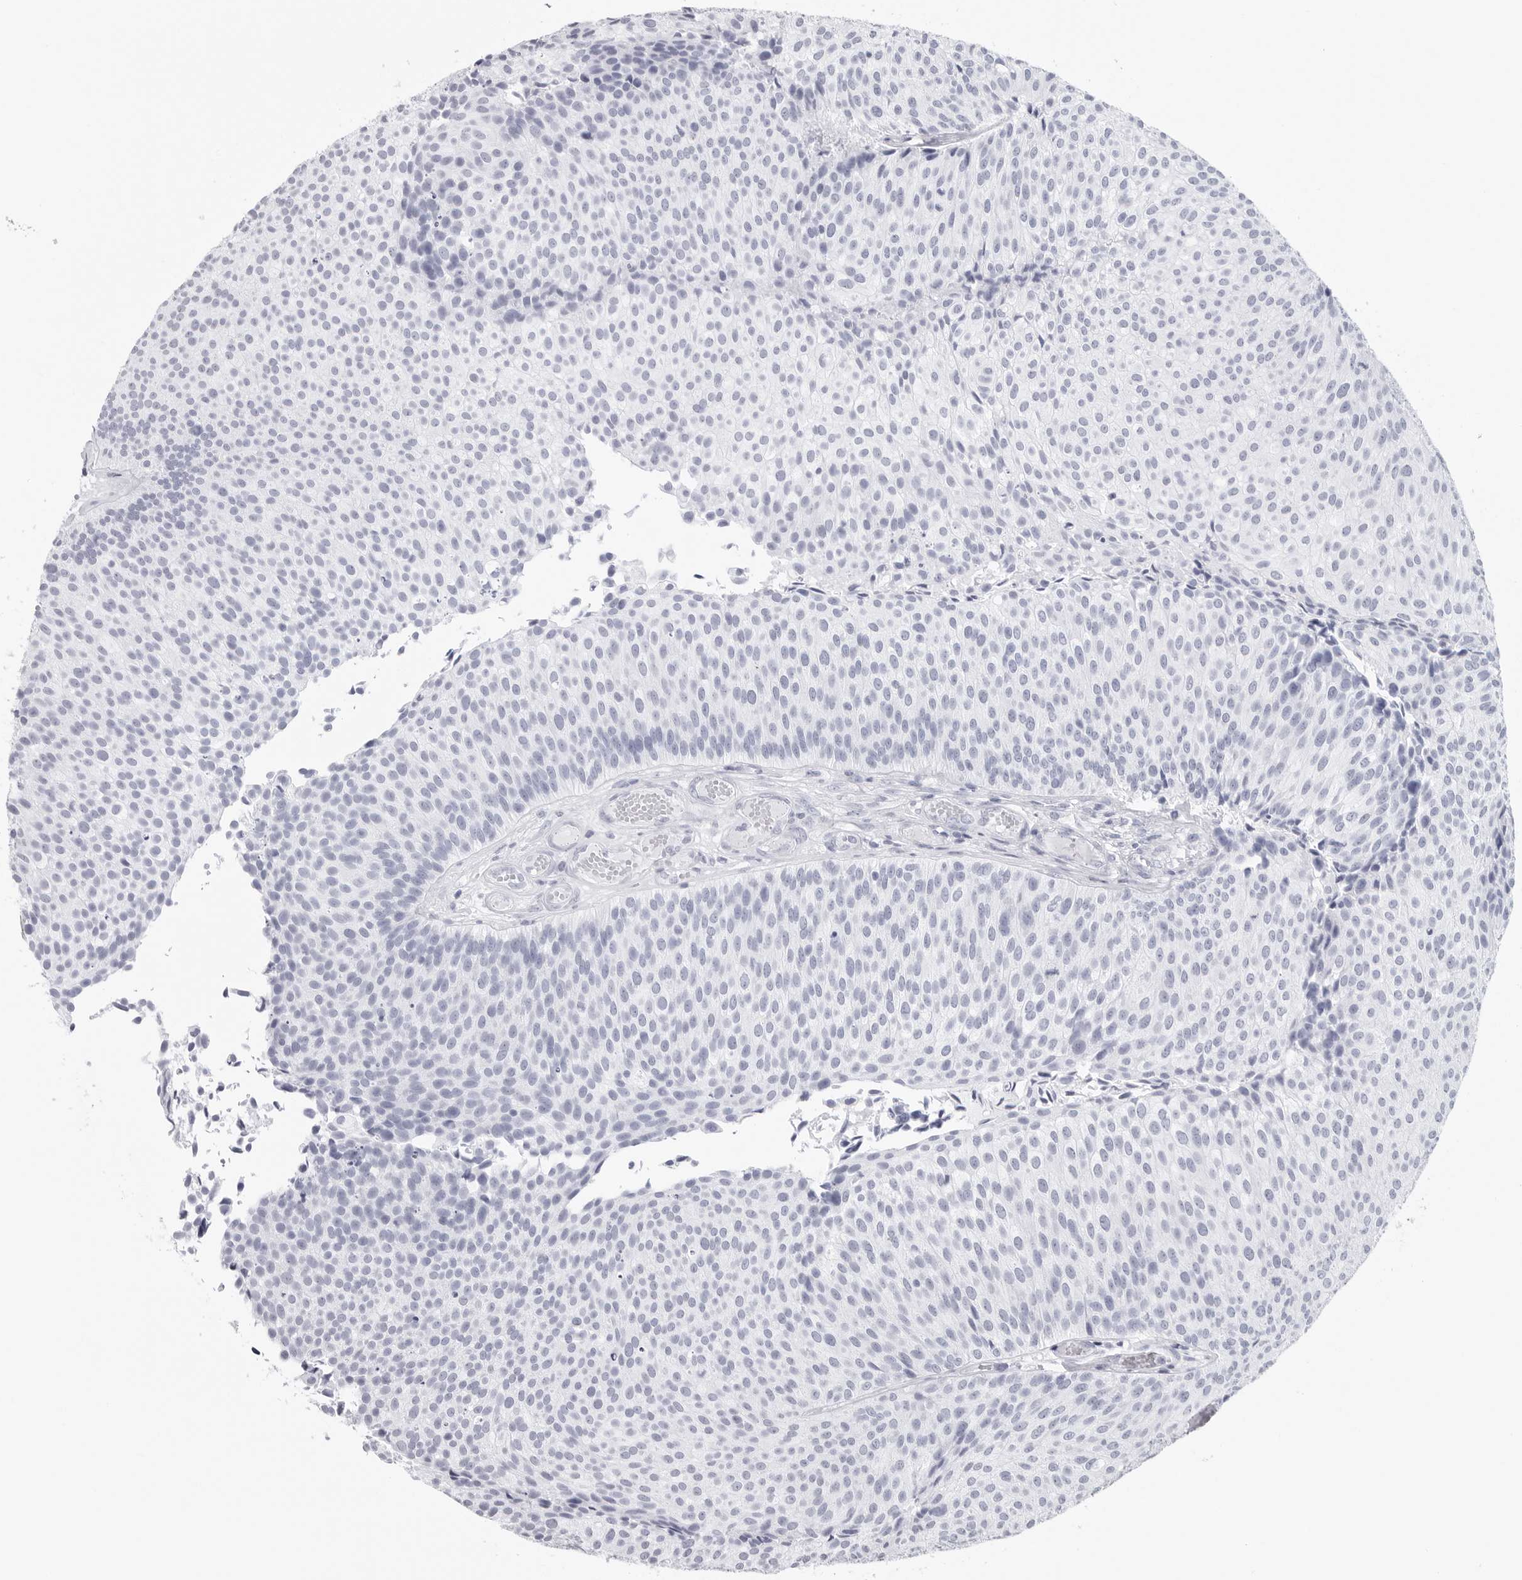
{"staining": {"intensity": "negative", "quantity": "none", "location": "none"}, "tissue": "urothelial cancer", "cell_type": "Tumor cells", "image_type": "cancer", "snomed": [{"axis": "morphology", "description": "Urothelial carcinoma, Low grade"}, {"axis": "topography", "description": "Urinary bladder"}], "caption": "Tumor cells show no significant positivity in urothelial cancer.", "gene": "CST2", "patient": {"sex": "male", "age": 86}}